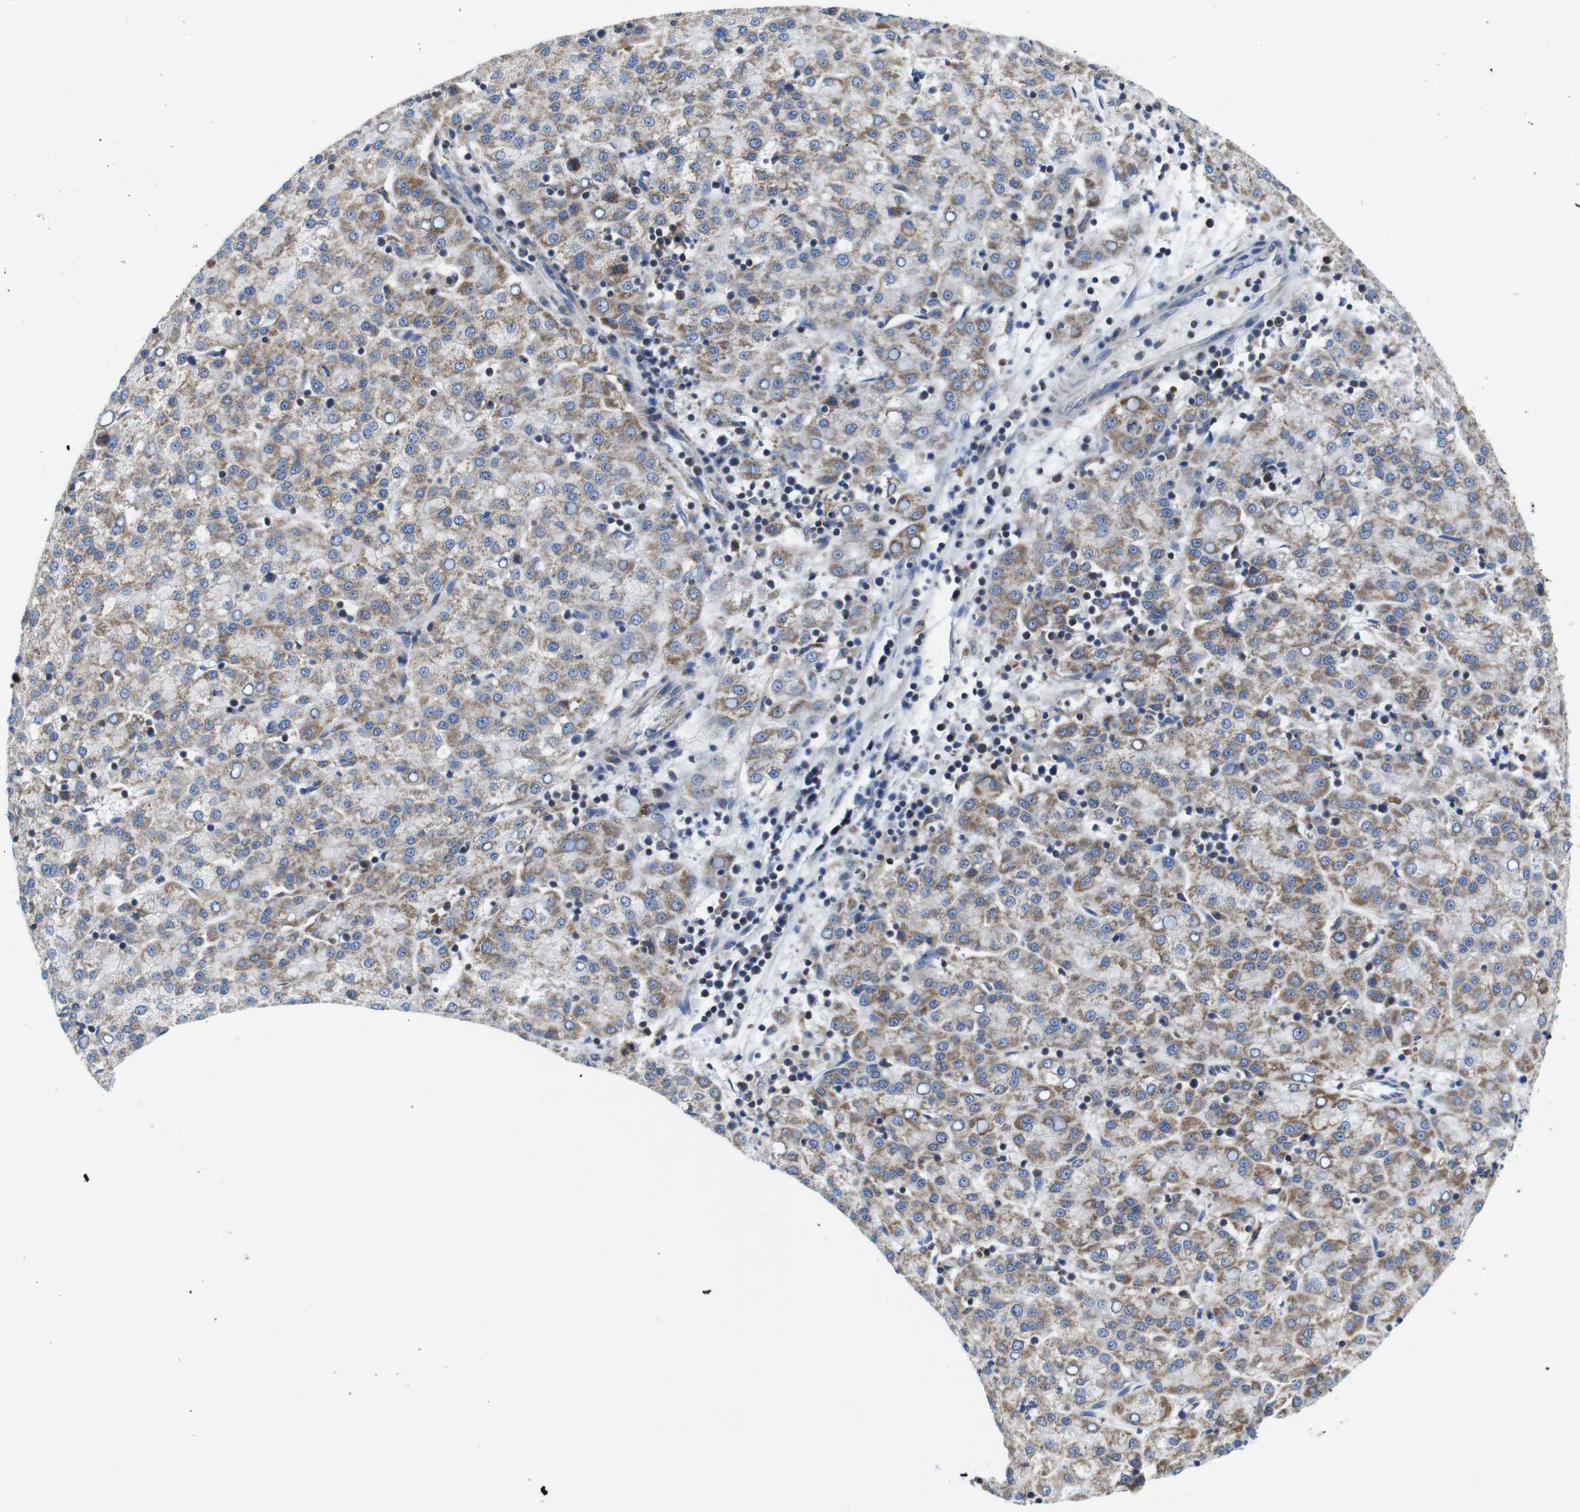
{"staining": {"intensity": "moderate", "quantity": ">75%", "location": "cytoplasmic/membranous"}, "tissue": "liver cancer", "cell_type": "Tumor cells", "image_type": "cancer", "snomed": [{"axis": "morphology", "description": "Carcinoma, Hepatocellular, NOS"}, {"axis": "topography", "description": "Liver"}], "caption": "A high-resolution micrograph shows immunohistochemistry staining of hepatocellular carcinoma (liver), which reveals moderate cytoplasmic/membranous staining in approximately >75% of tumor cells.", "gene": "PDCD1LG2", "patient": {"sex": "female", "age": 58}}